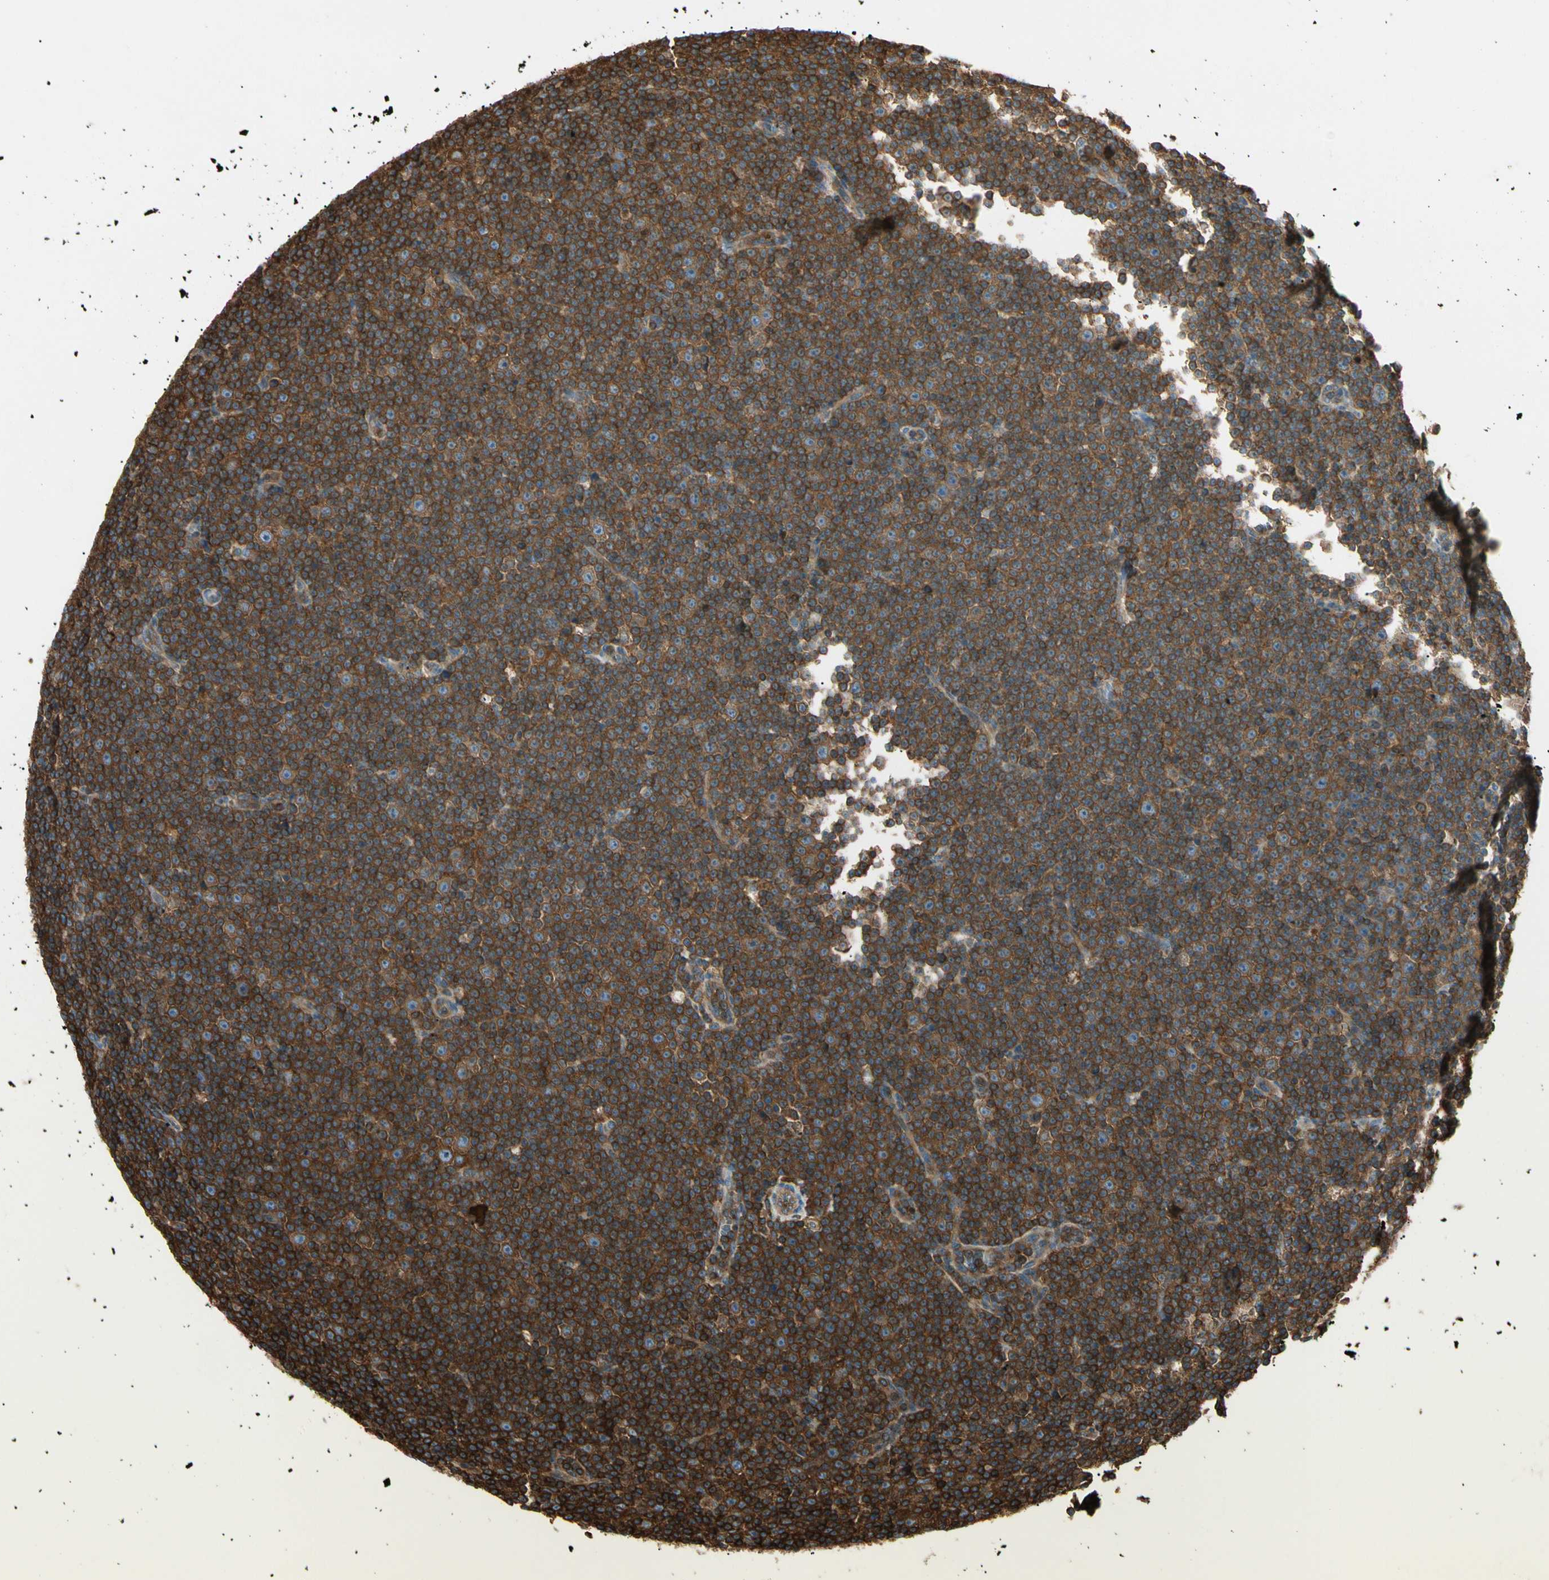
{"staining": {"intensity": "strong", "quantity": ">75%", "location": "cytoplasmic/membranous"}, "tissue": "lymphoma", "cell_type": "Tumor cells", "image_type": "cancer", "snomed": [{"axis": "morphology", "description": "Malignant lymphoma, non-Hodgkin's type, Low grade"}, {"axis": "topography", "description": "Lymph node"}], "caption": "The histopathology image reveals staining of lymphoma, revealing strong cytoplasmic/membranous protein positivity (brown color) within tumor cells.", "gene": "ARPC2", "patient": {"sex": "female", "age": 67}}